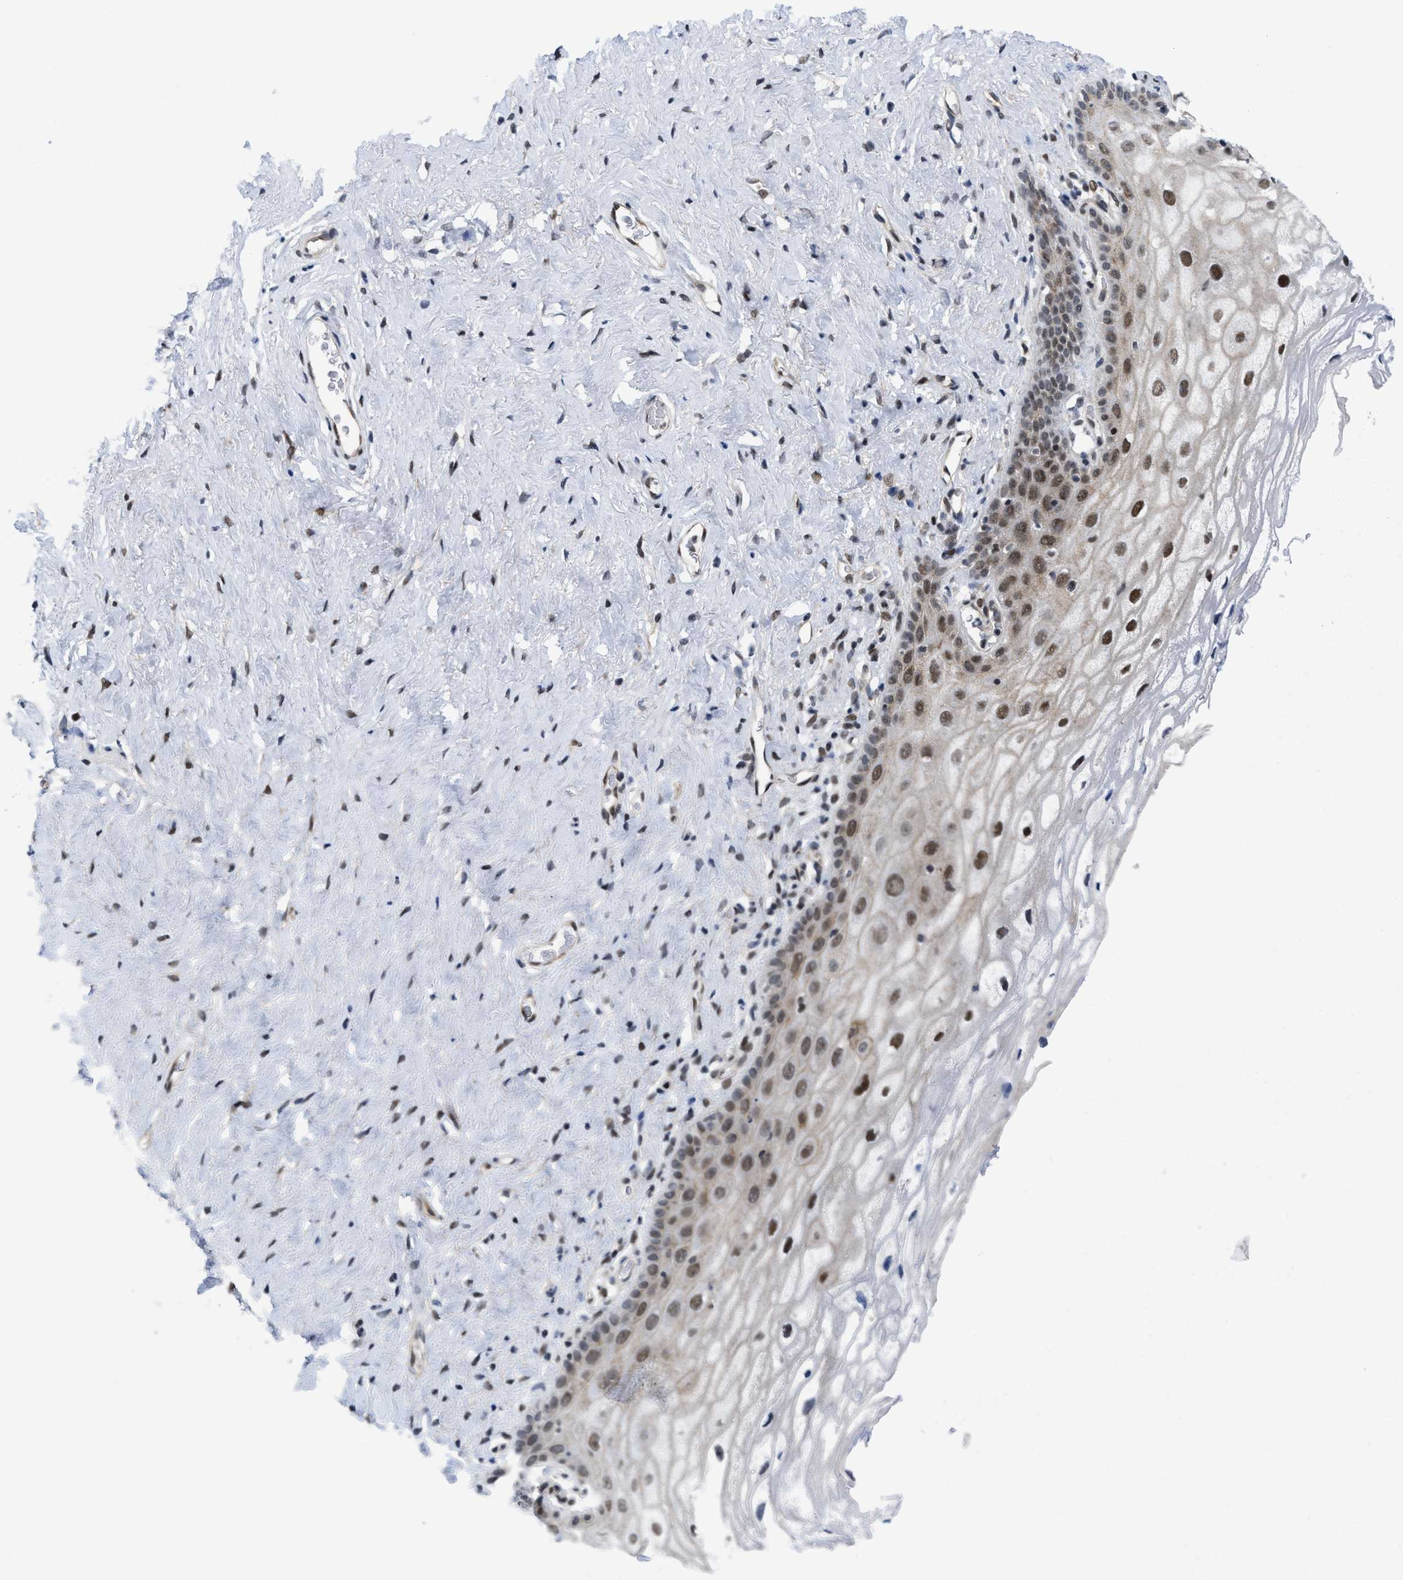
{"staining": {"intensity": "moderate", "quantity": ">75%", "location": "nuclear"}, "tissue": "vagina", "cell_type": "Squamous epithelial cells", "image_type": "normal", "snomed": [{"axis": "morphology", "description": "Normal tissue, NOS"}, {"axis": "morphology", "description": "Adenocarcinoma, NOS"}, {"axis": "topography", "description": "Rectum"}, {"axis": "topography", "description": "Vagina"}], "caption": "Immunohistochemistry (DAB) staining of benign human vagina reveals moderate nuclear protein positivity in approximately >75% of squamous epithelial cells. (Stains: DAB (3,3'-diaminobenzidine) in brown, nuclei in blue, Microscopy: brightfield microscopy at high magnification).", "gene": "MIER1", "patient": {"sex": "female", "age": 71}}